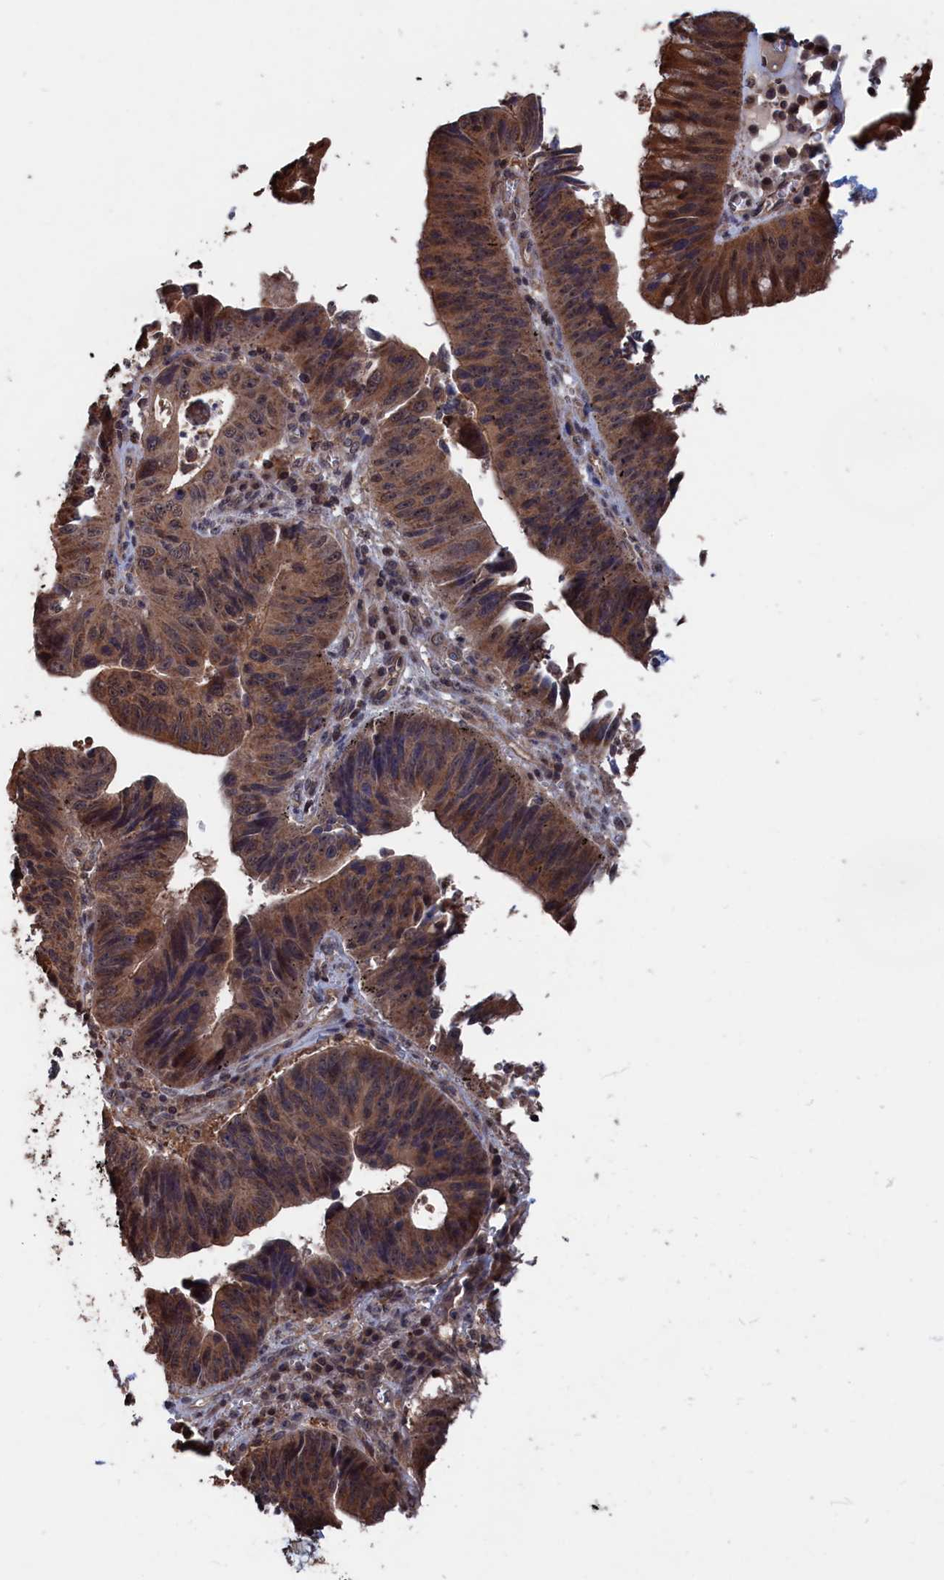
{"staining": {"intensity": "moderate", "quantity": ">75%", "location": "cytoplasmic/membranous,nuclear"}, "tissue": "stomach cancer", "cell_type": "Tumor cells", "image_type": "cancer", "snomed": [{"axis": "morphology", "description": "Adenocarcinoma, NOS"}, {"axis": "topography", "description": "Stomach"}], "caption": "Adenocarcinoma (stomach) tissue displays moderate cytoplasmic/membranous and nuclear expression in approximately >75% of tumor cells", "gene": "PDE12", "patient": {"sex": "male", "age": 59}}